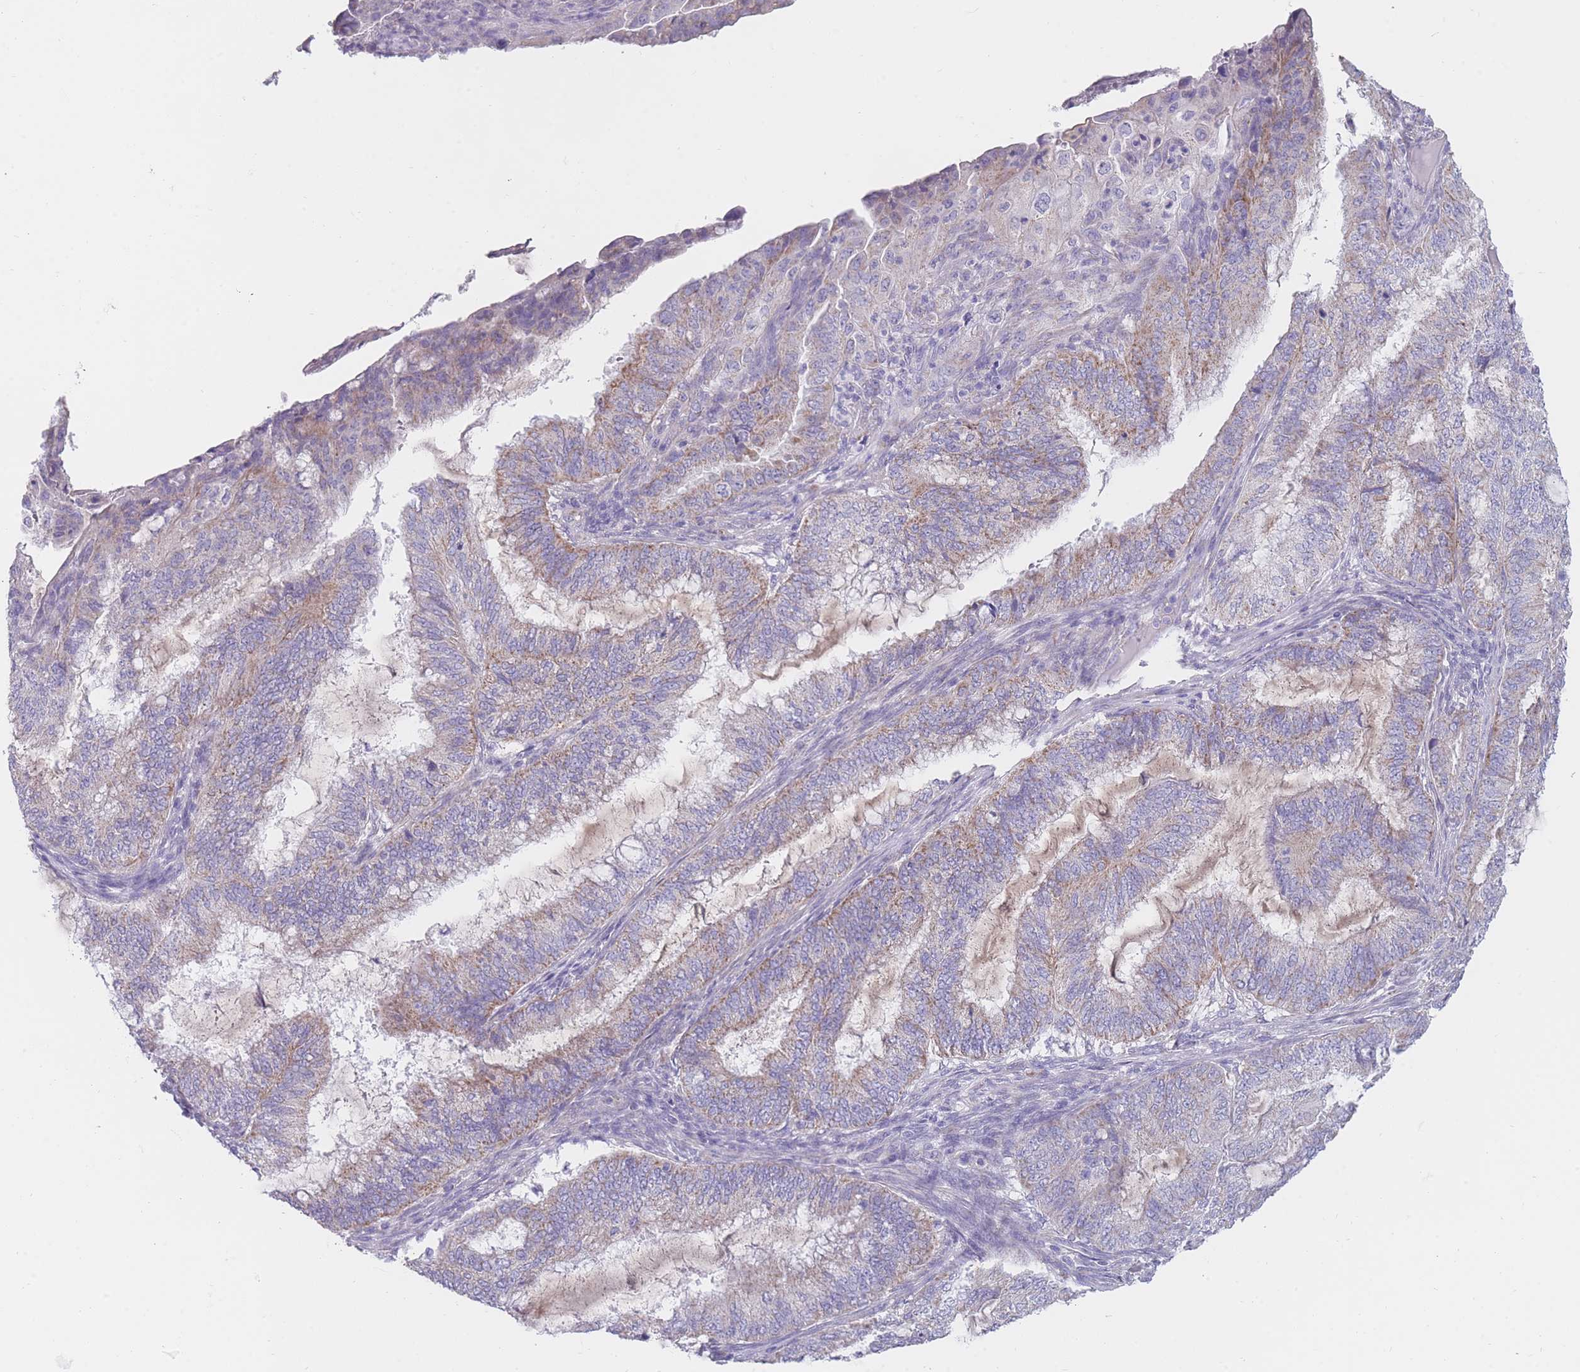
{"staining": {"intensity": "moderate", "quantity": "25%-75%", "location": "cytoplasmic/membranous"}, "tissue": "endometrial cancer", "cell_type": "Tumor cells", "image_type": "cancer", "snomed": [{"axis": "morphology", "description": "Adenocarcinoma, NOS"}, {"axis": "topography", "description": "Endometrium"}], "caption": "IHC micrograph of human endometrial cancer stained for a protein (brown), which exhibits medium levels of moderate cytoplasmic/membranous positivity in approximately 25%-75% of tumor cells.", "gene": "MRPS14", "patient": {"sex": "female", "age": 51}}